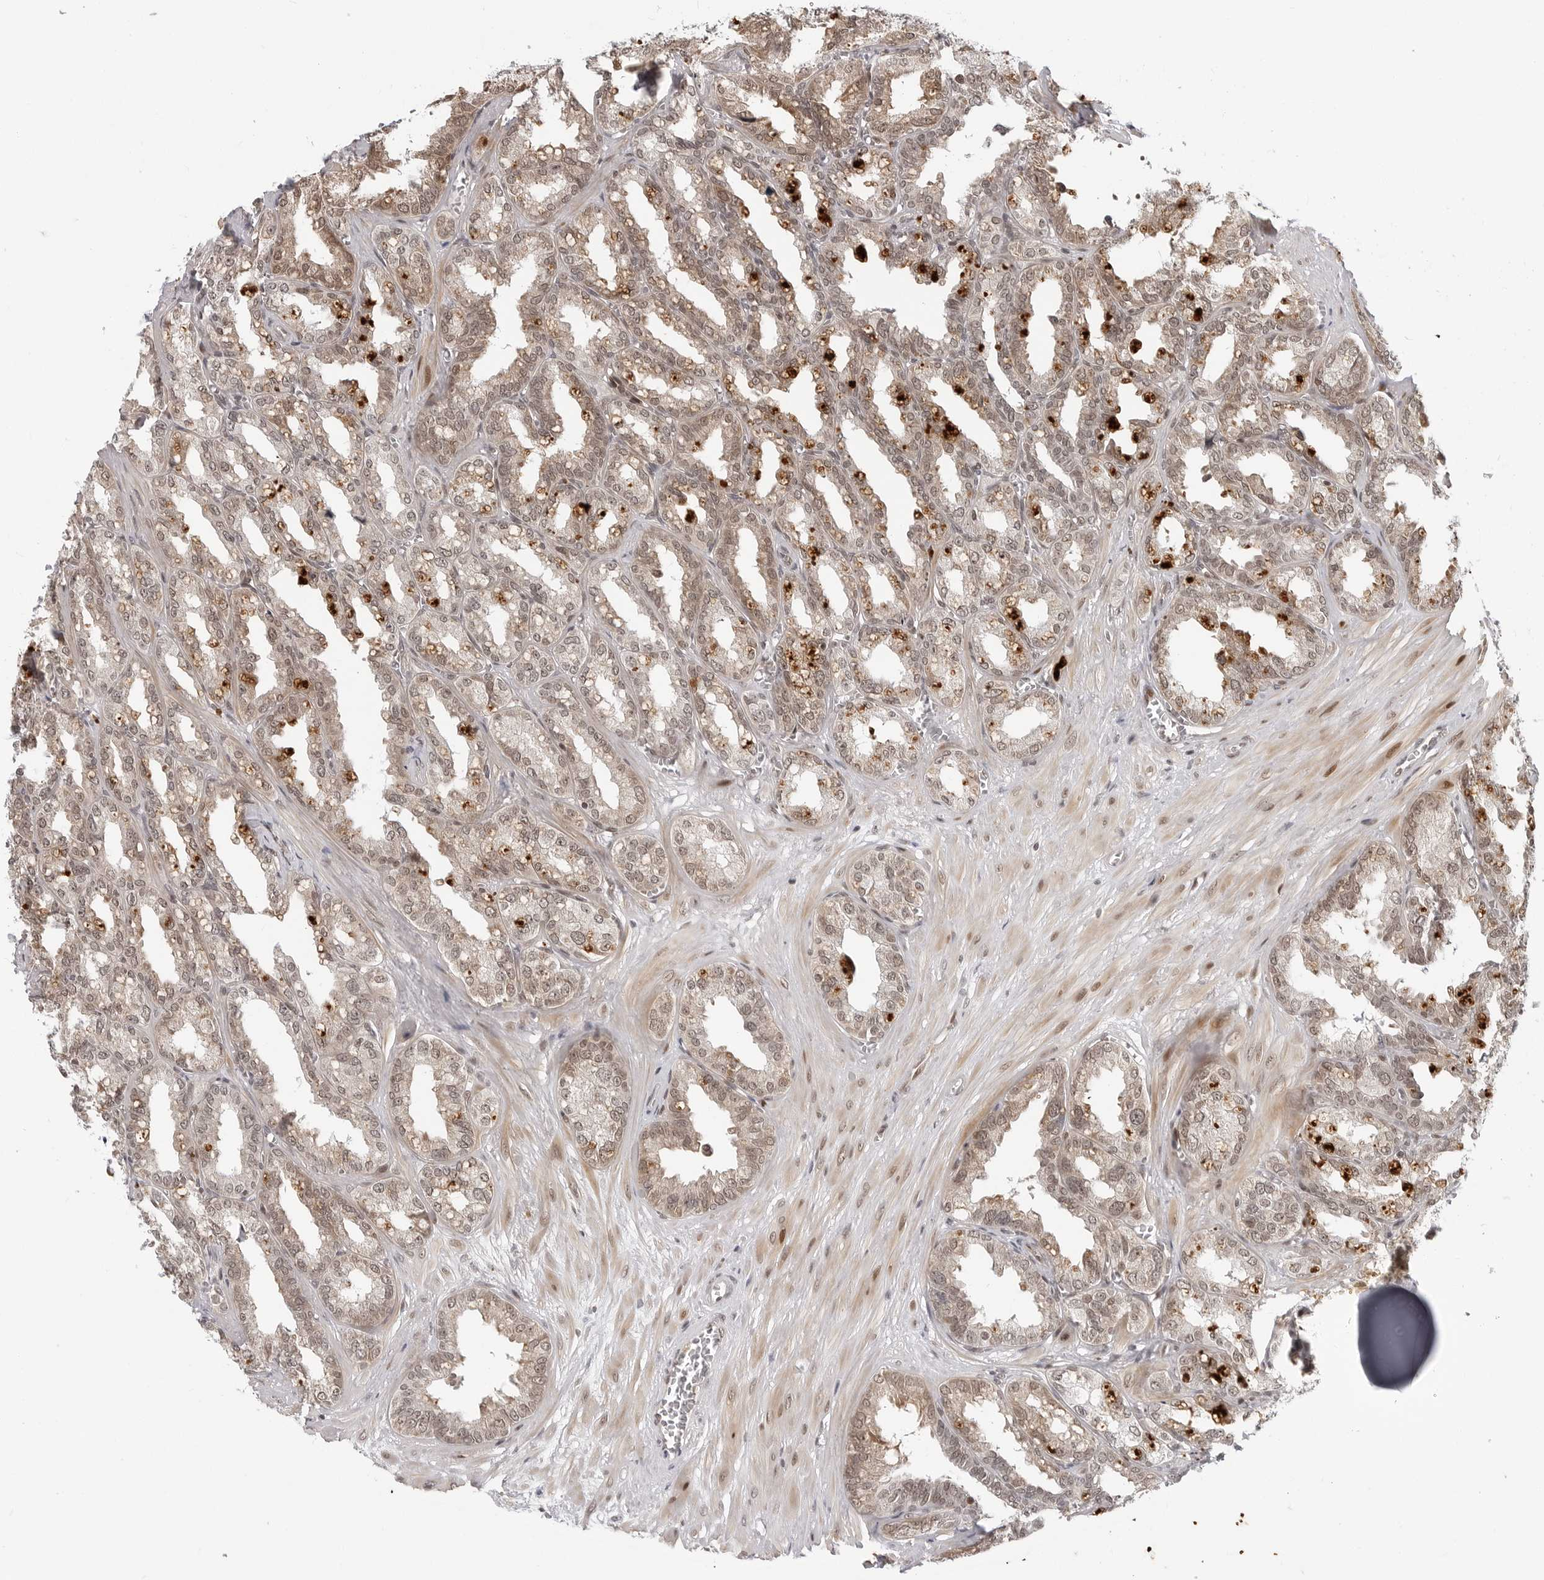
{"staining": {"intensity": "moderate", "quantity": ">75%", "location": "cytoplasmic/membranous,nuclear"}, "tissue": "seminal vesicle", "cell_type": "Glandular cells", "image_type": "normal", "snomed": [{"axis": "morphology", "description": "Normal tissue, NOS"}, {"axis": "topography", "description": "Prostate"}, {"axis": "topography", "description": "Seminal veicle"}], "caption": "Immunohistochemical staining of benign human seminal vesicle displays >75% levels of moderate cytoplasmic/membranous,nuclear protein staining in about >75% of glandular cells.", "gene": "C8orf33", "patient": {"sex": "male", "age": 51}}